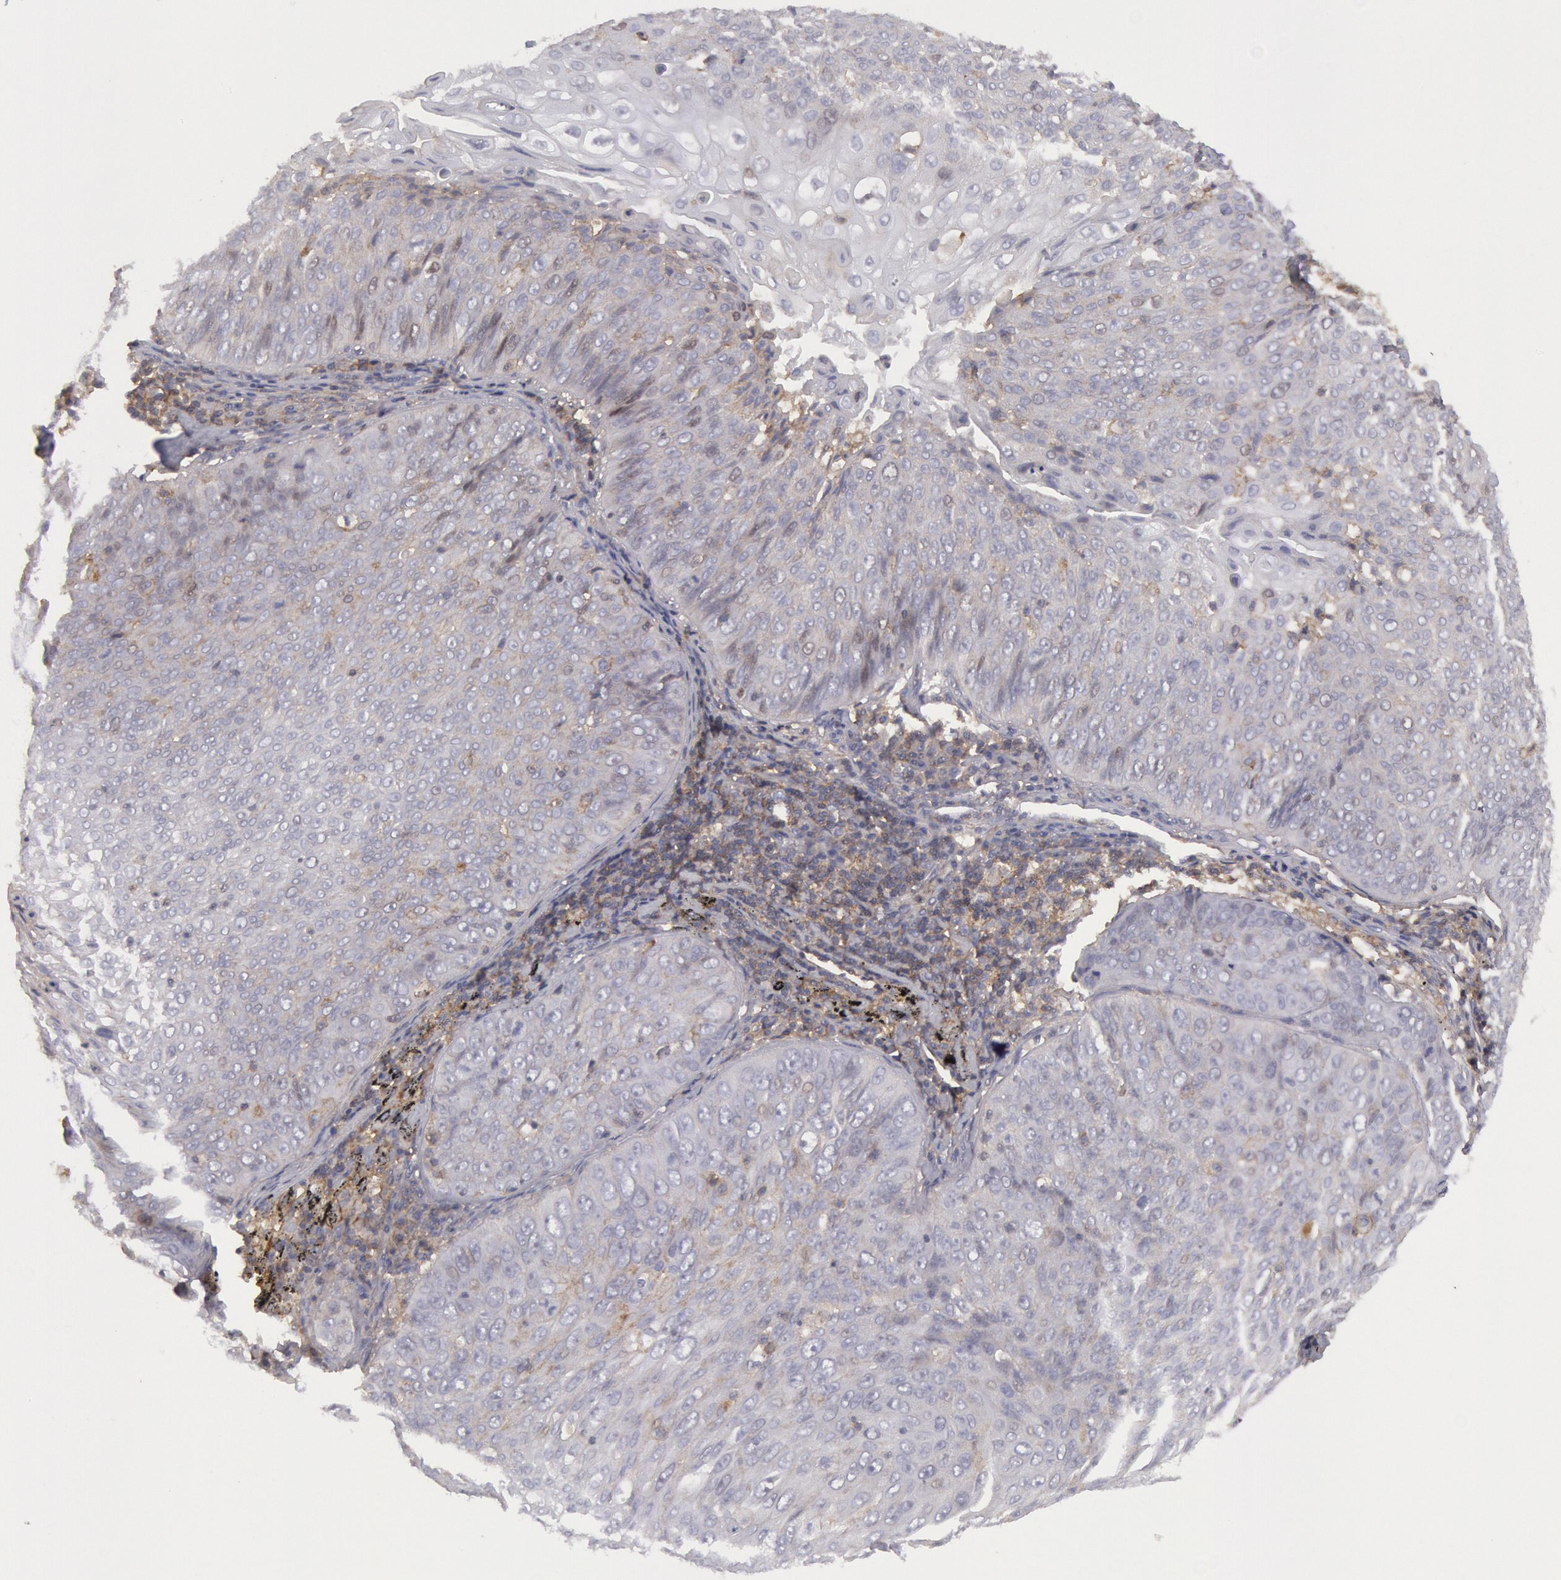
{"staining": {"intensity": "weak", "quantity": "<25%", "location": "cytoplasmic/membranous"}, "tissue": "lung cancer", "cell_type": "Tumor cells", "image_type": "cancer", "snomed": [{"axis": "morphology", "description": "Adenocarcinoma, NOS"}, {"axis": "topography", "description": "Lung"}], "caption": "This is a image of immunohistochemistry staining of lung cancer, which shows no staining in tumor cells. (DAB (3,3'-diaminobenzidine) immunohistochemistry (IHC), high magnification).", "gene": "STX4", "patient": {"sex": "male", "age": 60}}